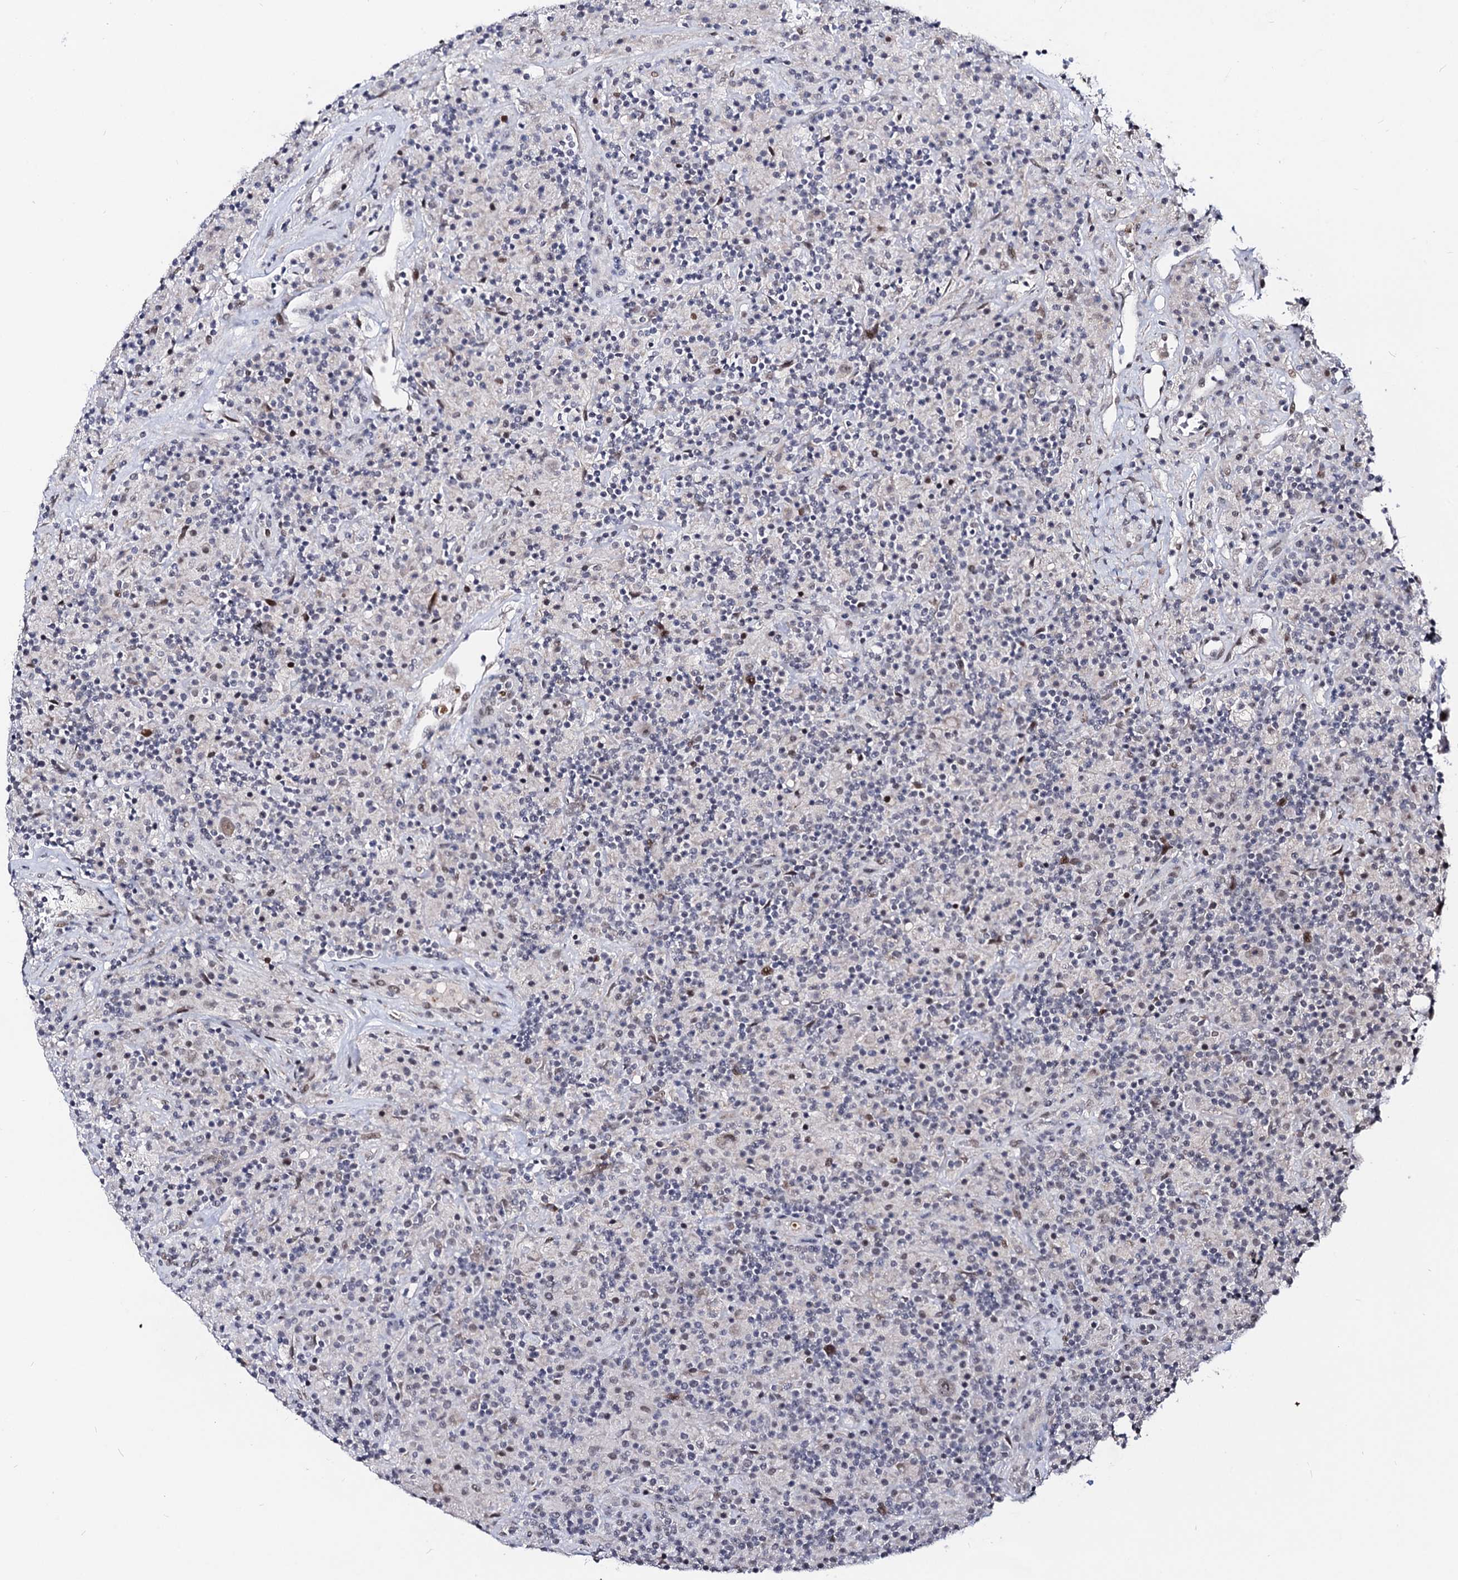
{"staining": {"intensity": "weak", "quantity": "25%-75%", "location": "nuclear"}, "tissue": "lymphoma", "cell_type": "Tumor cells", "image_type": "cancer", "snomed": [{"axis": "morphology", "description": "Hodgkin's disease, NOS"}, {"axis": "topography", "description": "Lymph node"}], "caption": "Tumor cells display low levels of weak nuclear staining in about 25%-75% of cells in human Hodgkin's disease.", "gene": "SFSWAP", "patient": {"sex": "male", "age": 70}}